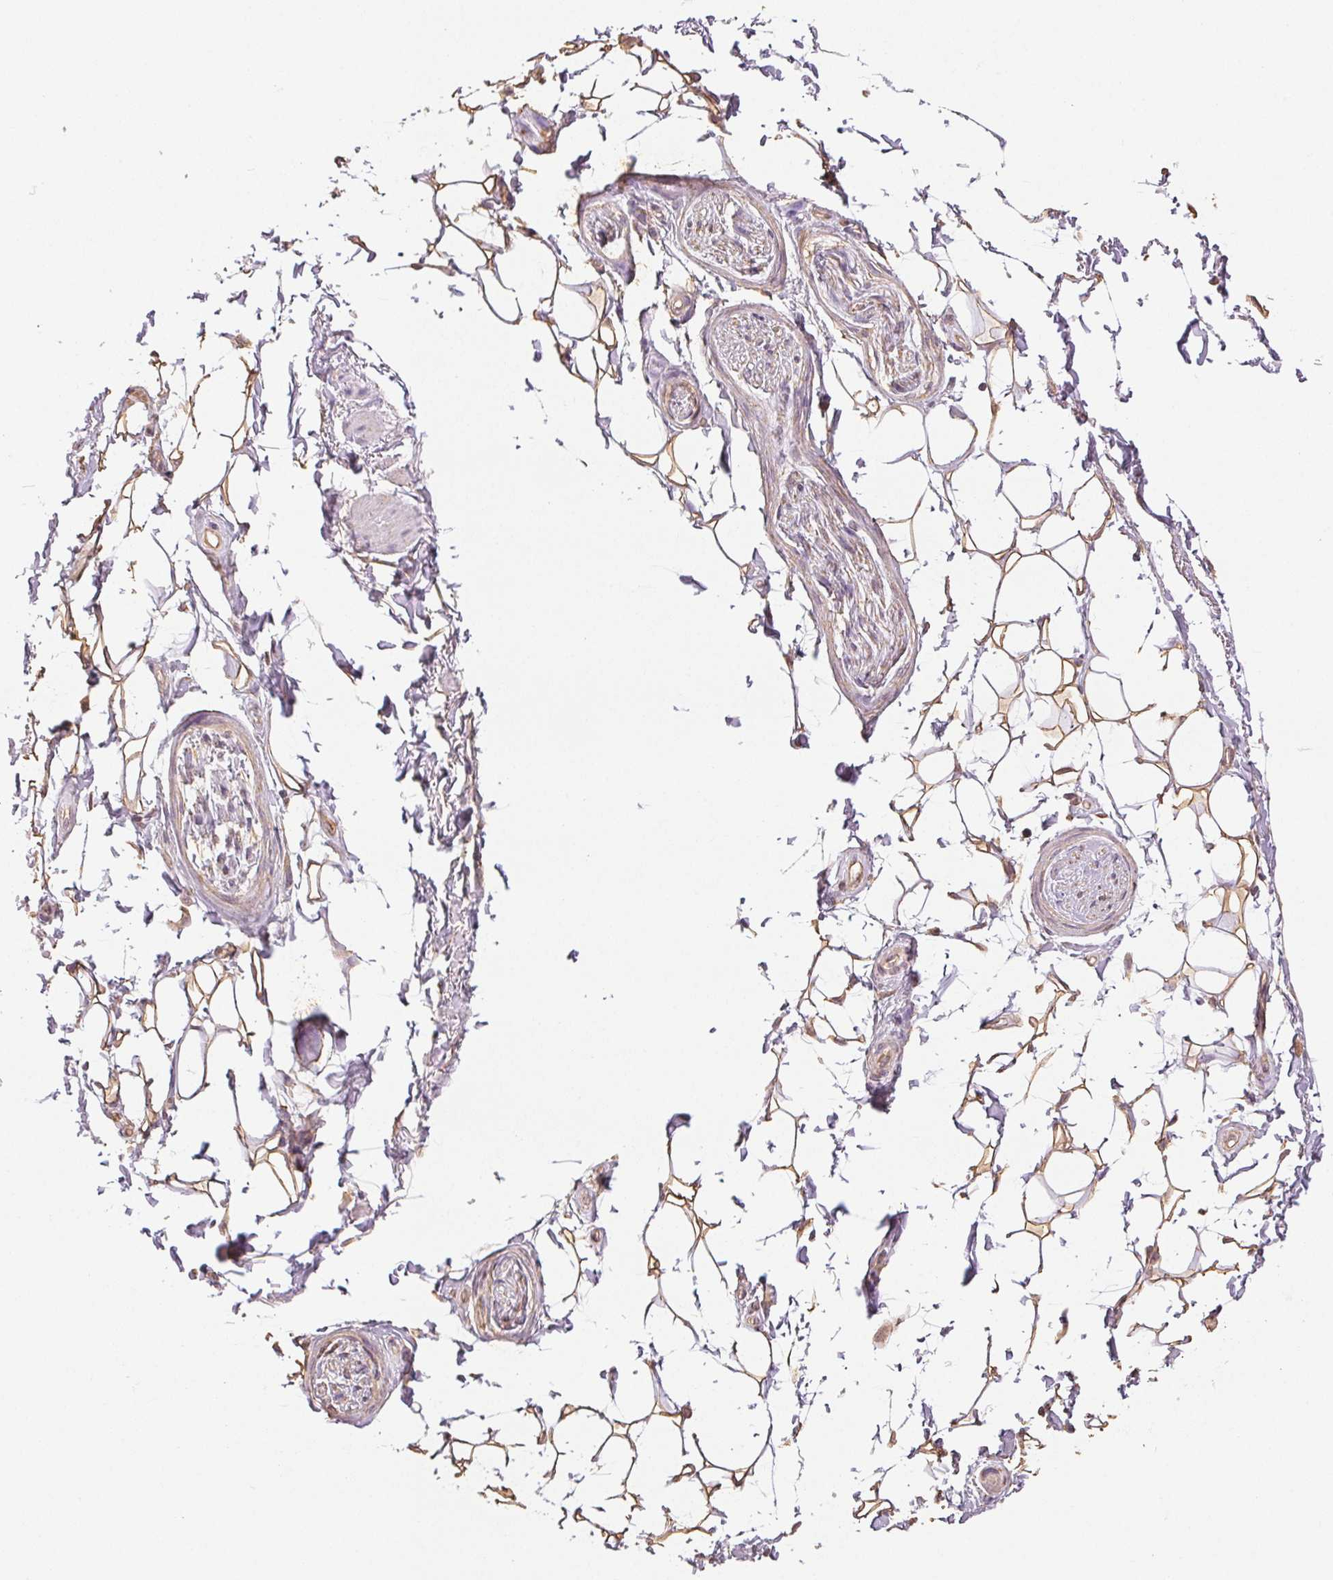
{"staining": {"intensity": "strong", "quantity": ">75%", "location": "cytoplasmic/membranous"}, "tissue": "adipose tissue", "cell_type": "Adipocytes", "image_type": "normal", "snomed": [{"axis": "morphology", "description": "Normal tissue, NOS"}, {"axis": "topography", "description": "Anal"}, {"axis": "topography", "description": "Peripheral nerve tissue"}], "caption": "Adipose tissue stained with immunohistochemistry (IHC) demonstrates strong cytoplasmic/membranous staining in approximately >75% of adipocytes.", "gene": "COL7A1", "patient": {"sex": "male", "age": 51}}